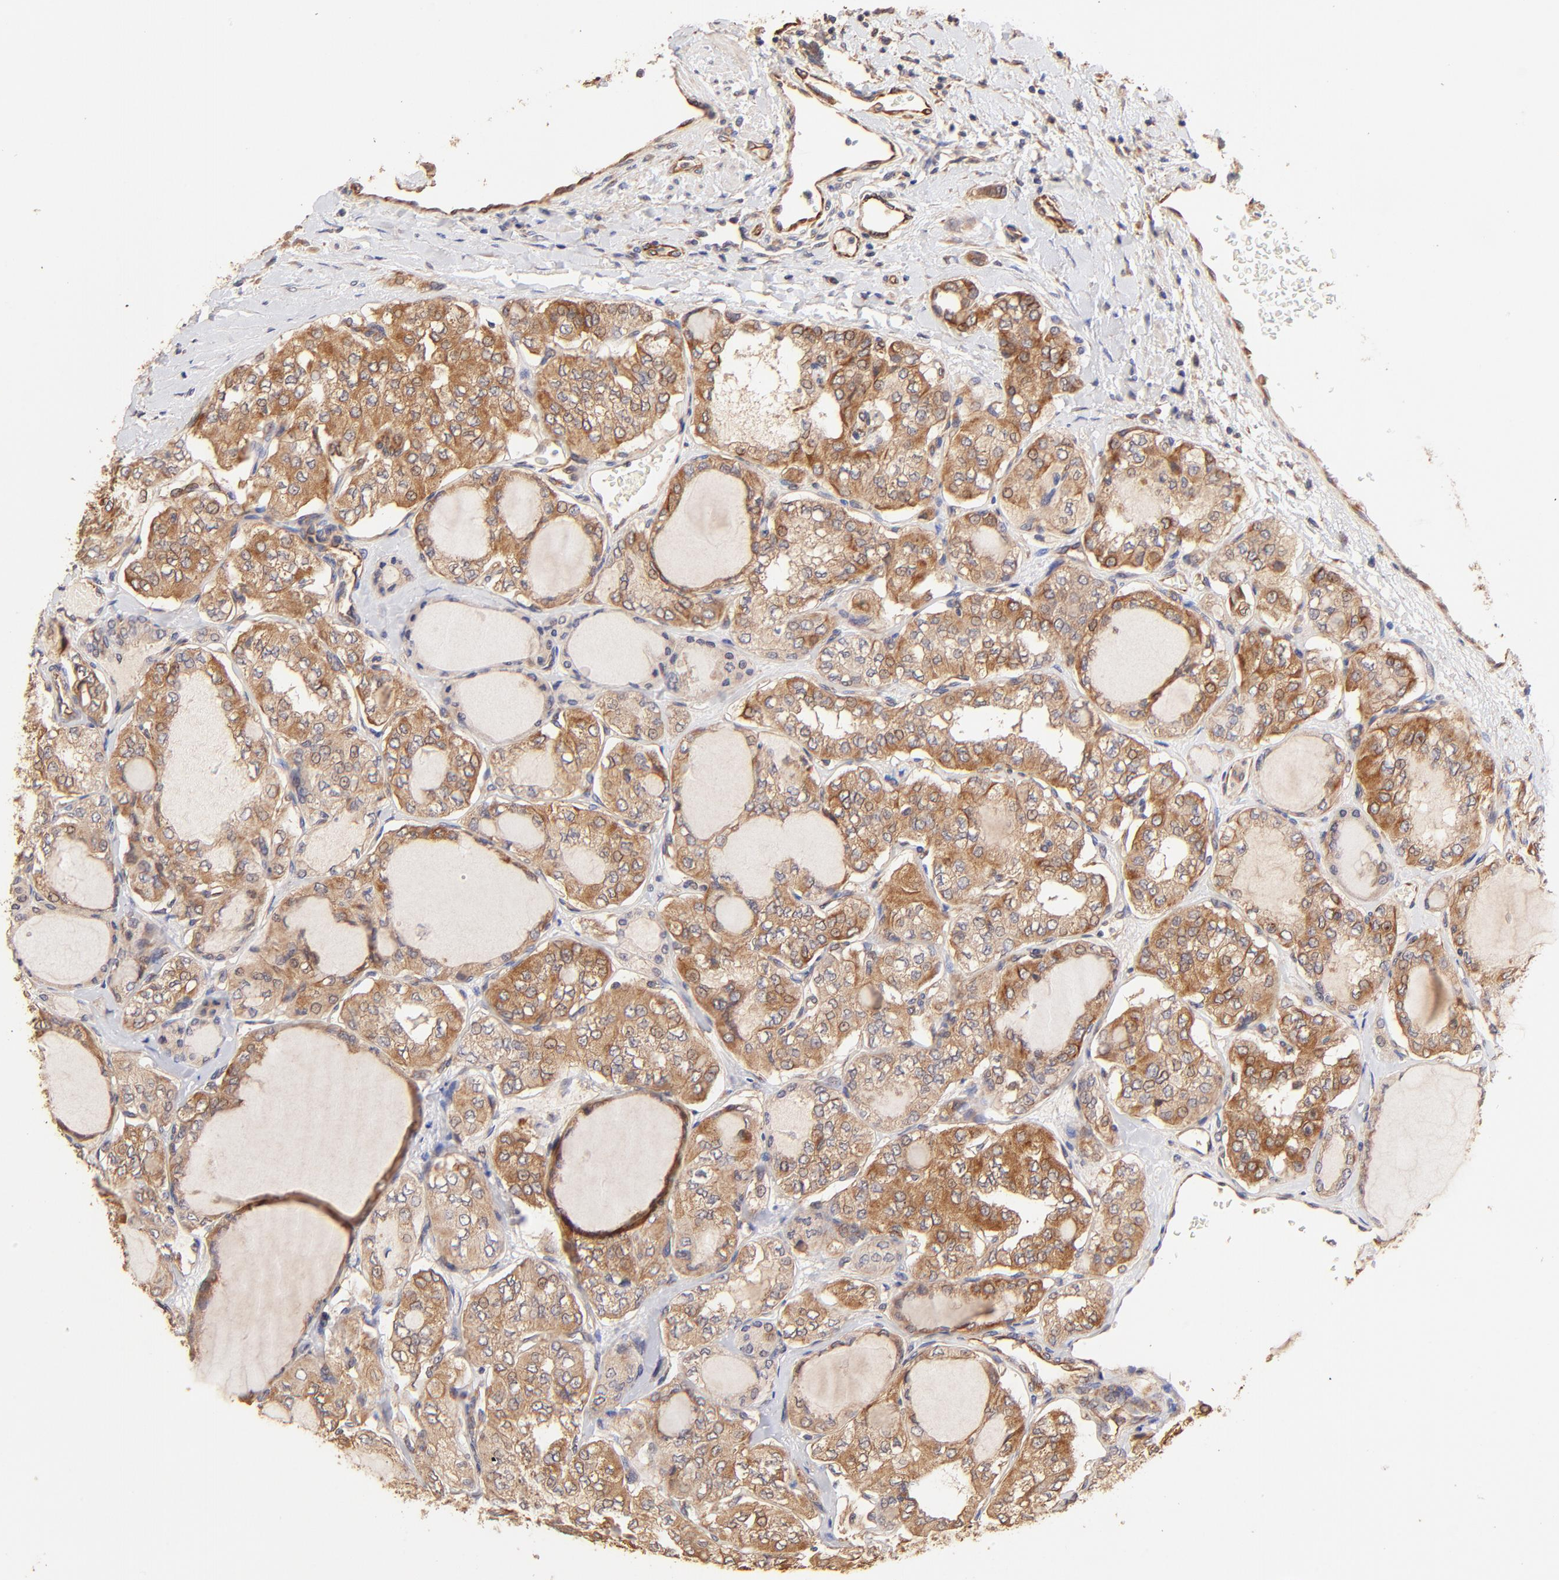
{"staining": {"intensity": "moderate", "quantity": ">75%", "location": "cytoplasmic/membranous"}, "tissue": "thyroid cancer", "cell_type": "Tumor cells", "image_type": "cancer", "snomed": [{"axis": "morphology", "description": "Papillary adenocarcinoma, NOS"}, {"axis": "topography", "description": "Thyroid gland"}], "caption": "High-power microscopy captured an immunohistochemistry photomicrograph of thyroid cancer, revealing moderate cytoplasmic/membranous expression in approximately >75% of tumor cells.", "gene": "TNFAIP3", "patient": {"sex": "male", "age": 20}}